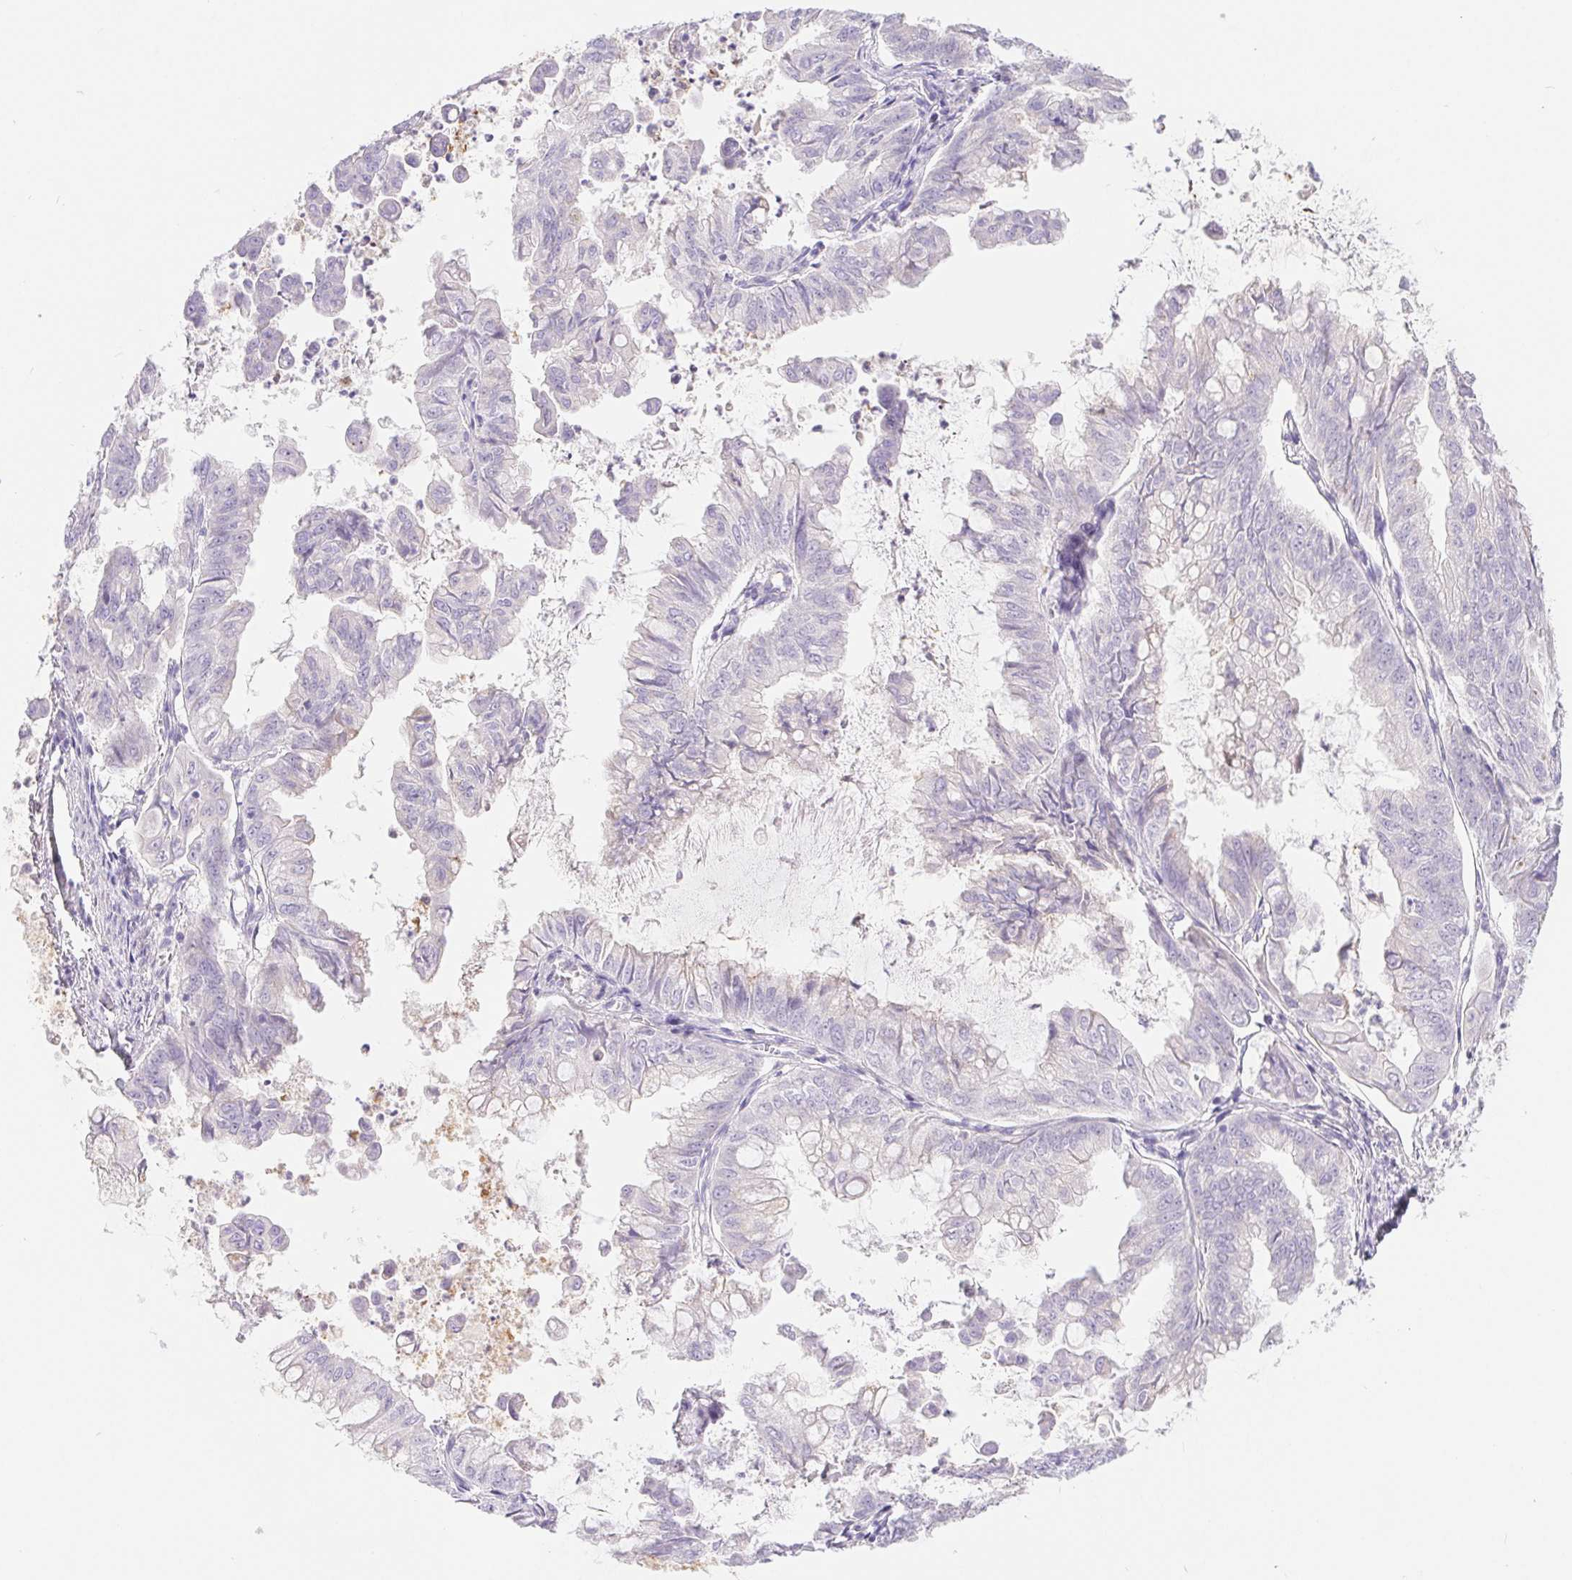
{"staining": {"intensity": "negative", "quantity": "none", "location": "none"}, "tissue": "stomach cancer", "cell_type": "Tumor cells", "image_type": "cancer", "snomed": [{"axis": "morphology", "description": "Adenocarcinoma, NOS"}, {"axis": "topography", "description": "Stomach, upper"}], "caption": "Human stomach cancer (adenocarcinoma) stained for a protein using immunohistochemistry (IHC) displays no positivity in tumor cells.", "gene": "DYNC2LI1", "patient": {"sex": "male", "age": 80}}